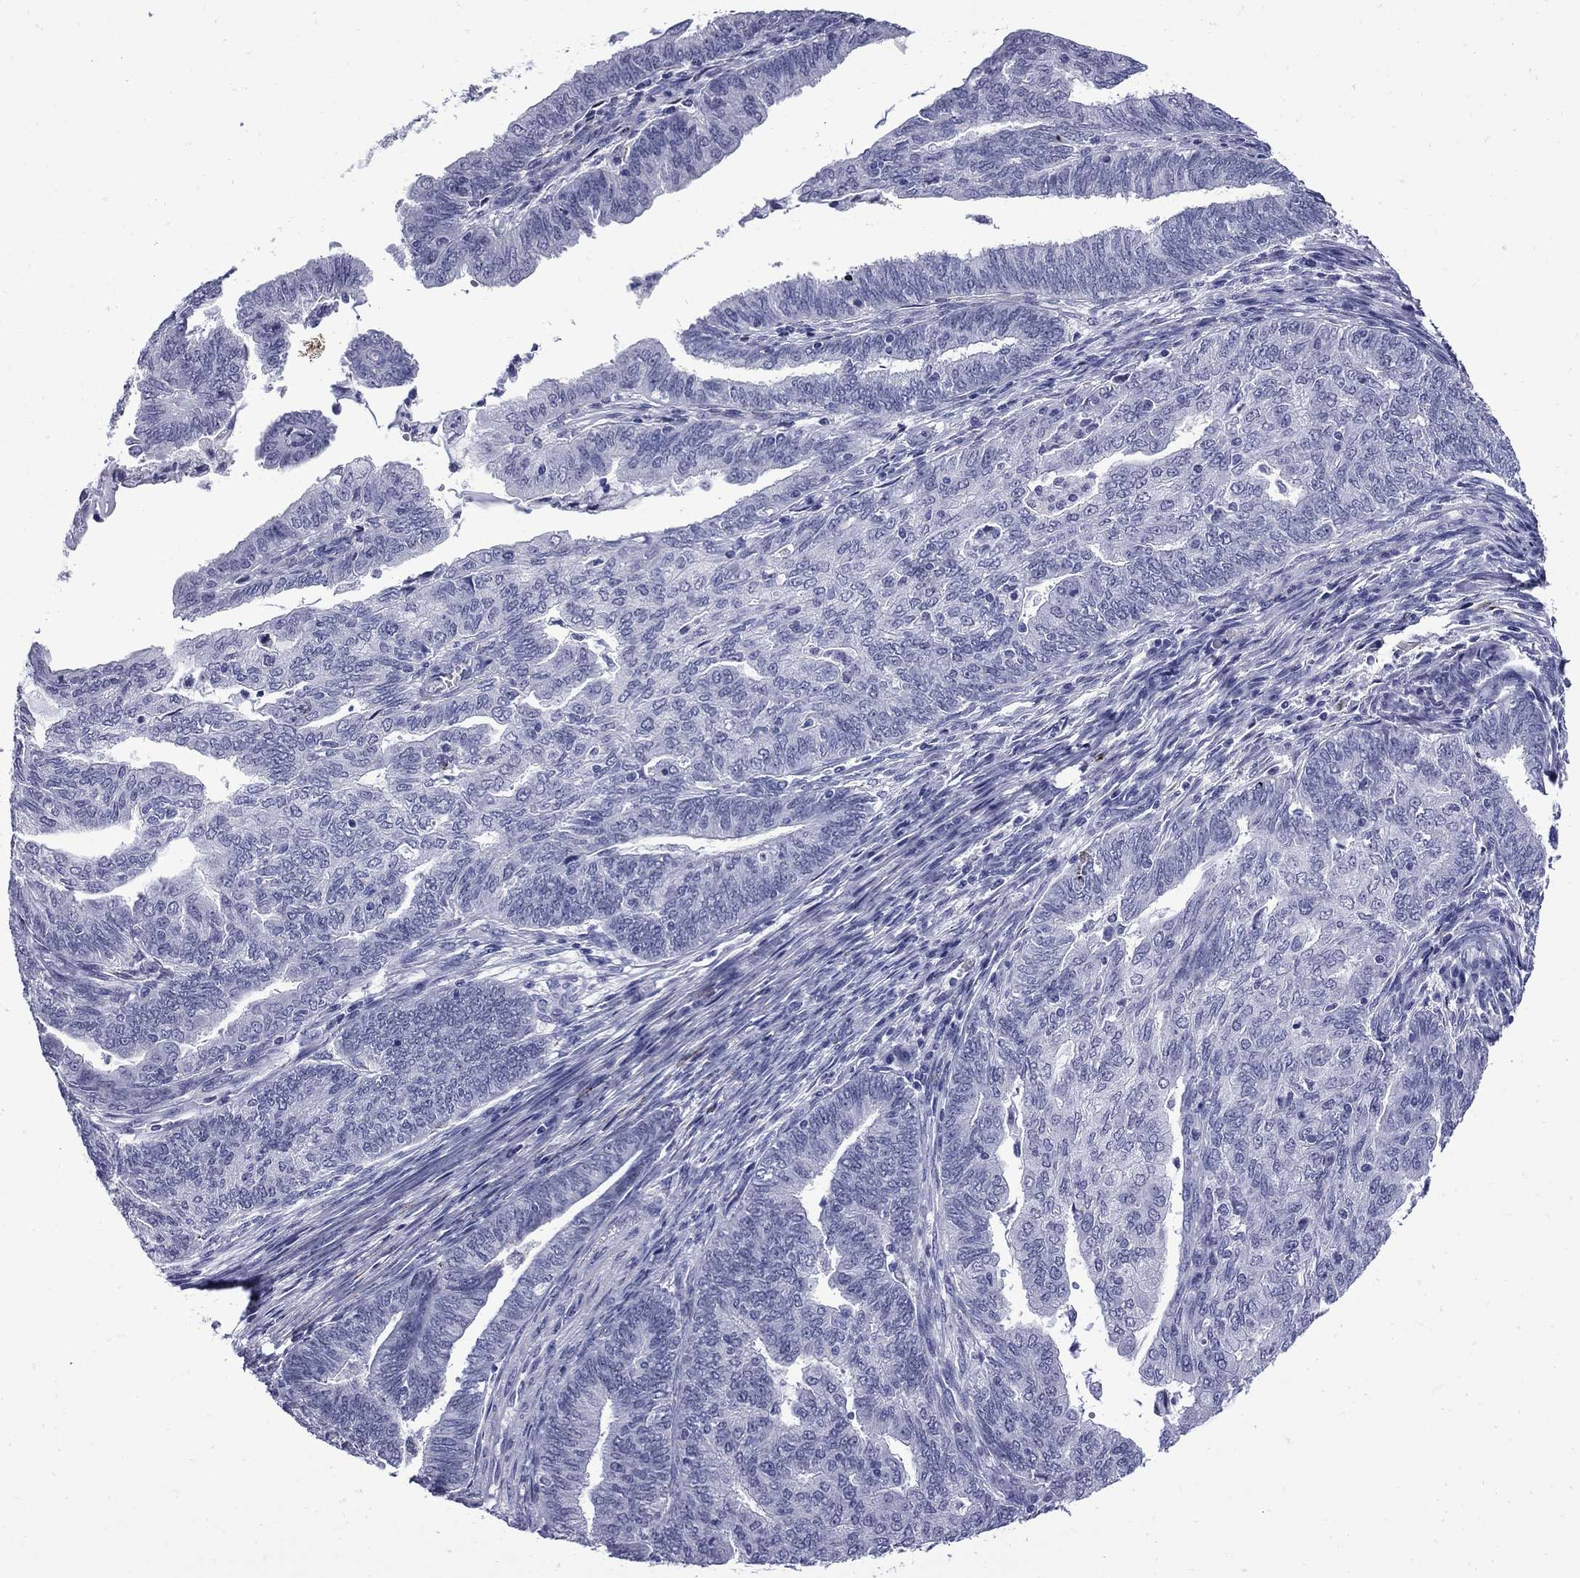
{"staining": {"intensity": "negative", "quantity": "none", "location": "none"}, "tissue": "endometrial cancer", "cell_type": "Tumor cells", "image_type": "cancer", "snomed": [{"axis": "morphology", "description": "Adenocarcinoma, NOS"}, {"axis": "topography", "description": "Endometrium"}], "caption": "This is an IHC photomicrograph of human adenocarcinoma (endometrial). There is no expression in tumor cells.", "gene": "MGARP", "patient": {"sex": "female", "age": 82}}